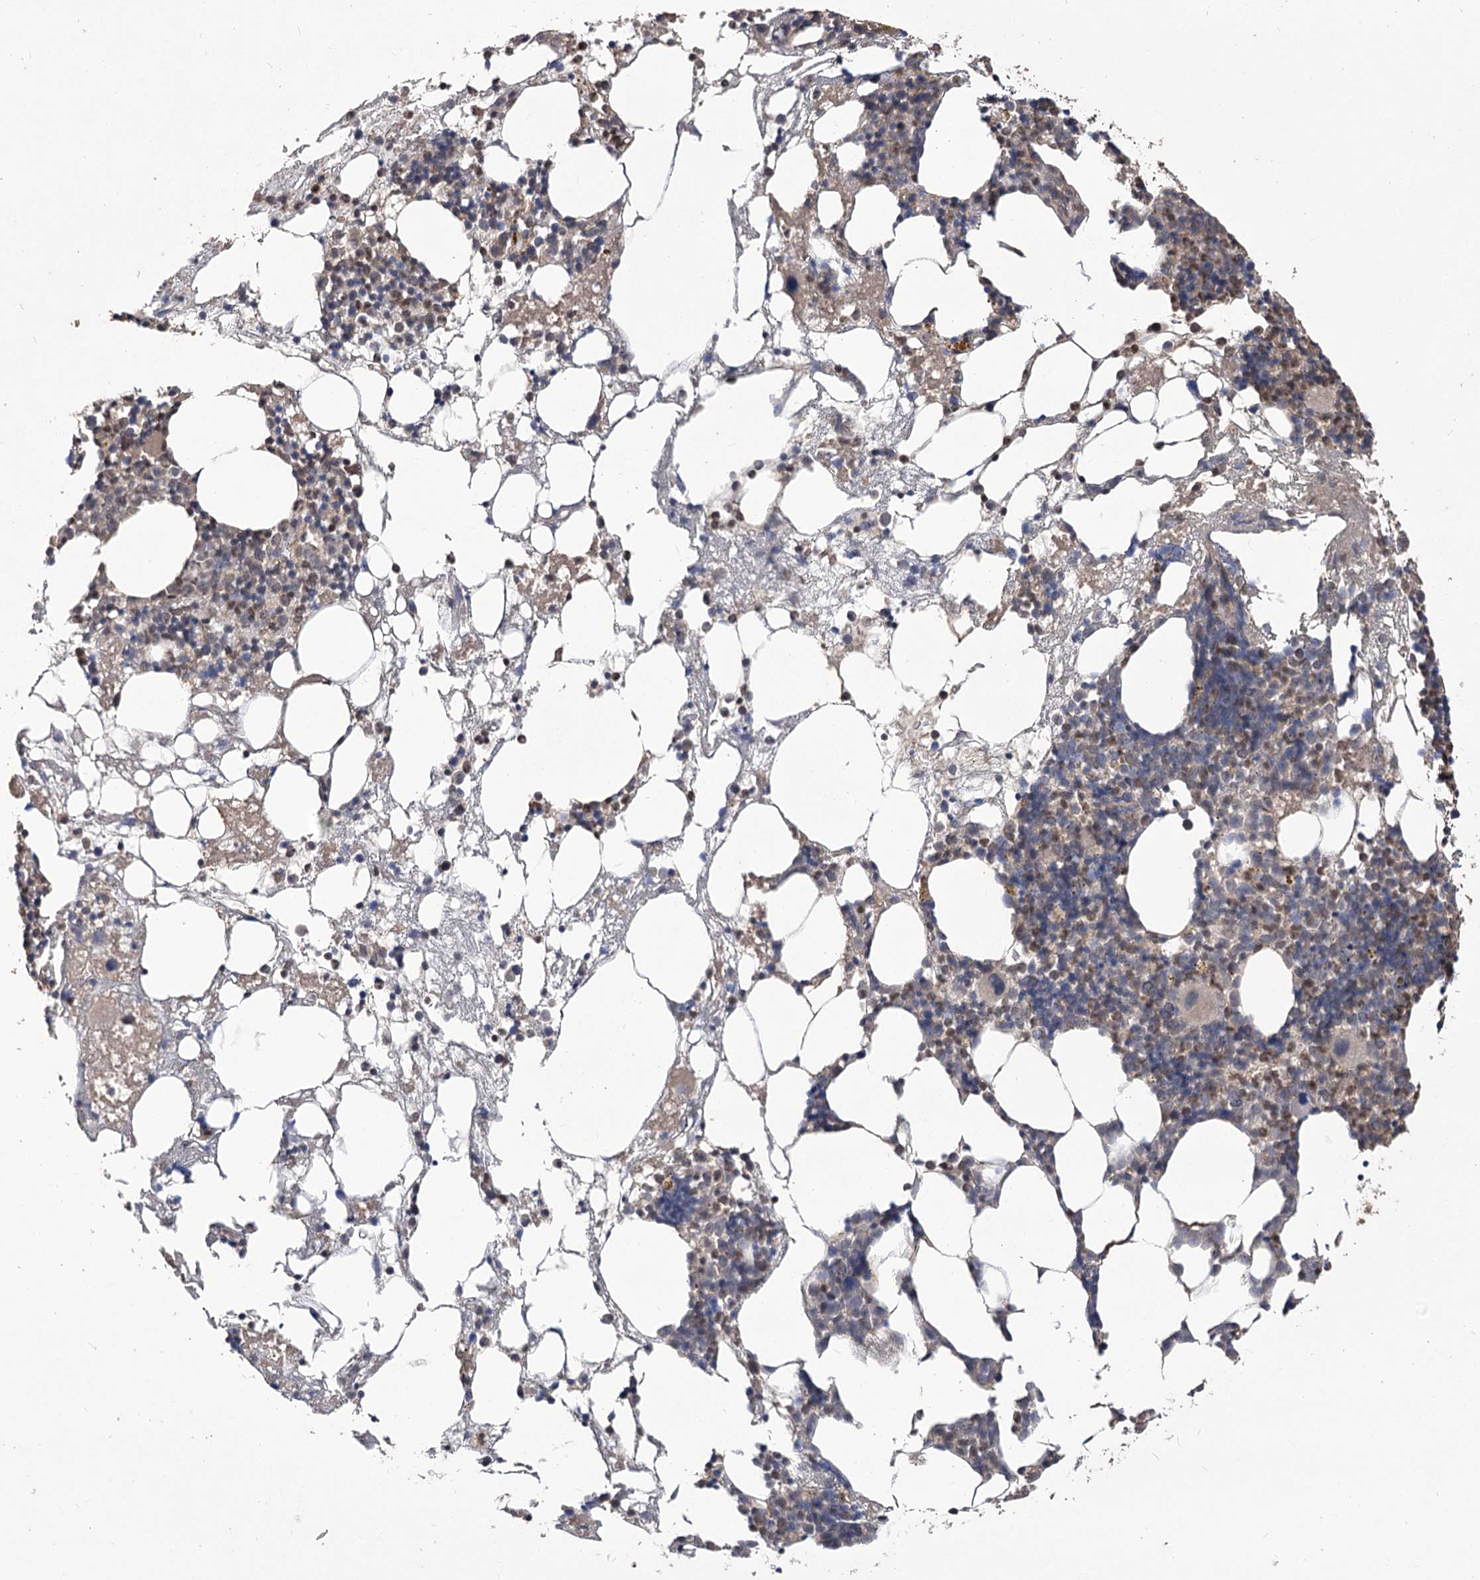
{"staining": {"intensity": "moderate", "quantity": "<25%", "location": "cytoplasmic/membranous,nuclear"}, "tissue": "bone marrow", "cell_type": "Hematopoietic cells", "image_type": "normal", "snomed": [{"axis": "morphology", "description": "Normal tissue, NOS"}, {"axis": "topography", "description": "Bone marrow"}], "caption": "A photomicrograph of bone marrow stained for a protein exhibits moderate cytoplasmic/membranous,nuclear brown staining in hematopoietic cells.", "gene": "STK17B", "patient": {"sex": "male", "age": 48}}